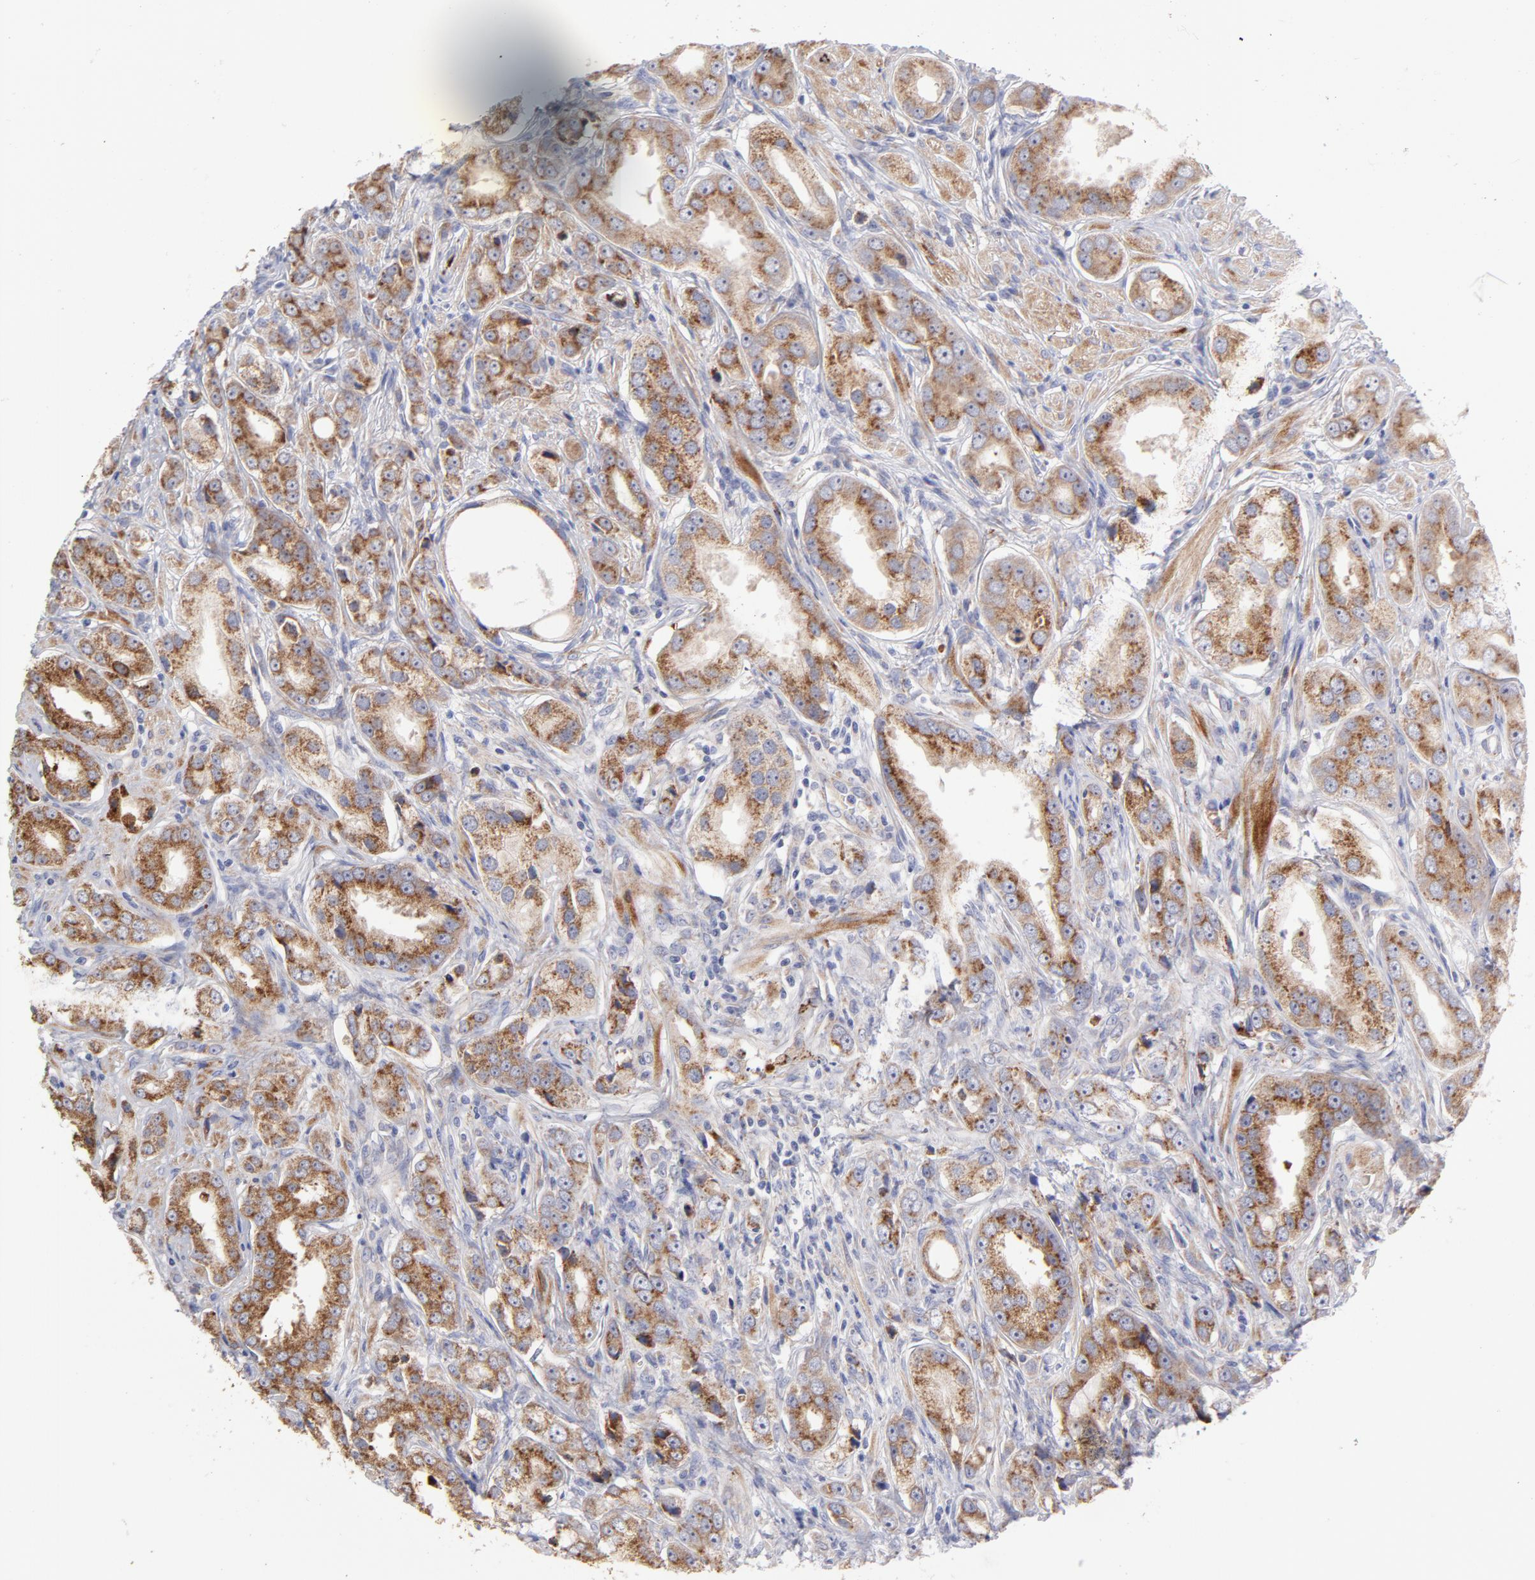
{"staining": {"intensity": "moderate", "quantity": ">75%", "location": "cytoplasmic/membranous"}, "tissue": "prostate cancer", "cell_type": "Tumor cells", "image_type": "cancer", "snomed": [{"axis": "morphology", "description": "Adenocarcinoma, Medium grade"}, {"axis": "topography", "description": "Prostate"}], "caption": "IHC histopathology image of prostate cancer stained for a protein (brown), which demonstrates medium levels of moderate cytoplasmic/membranous expression in approximately >75% of tumor cells.", "gene": "RAPGEF3", "patient": {"sex": "male", "age": 53}}